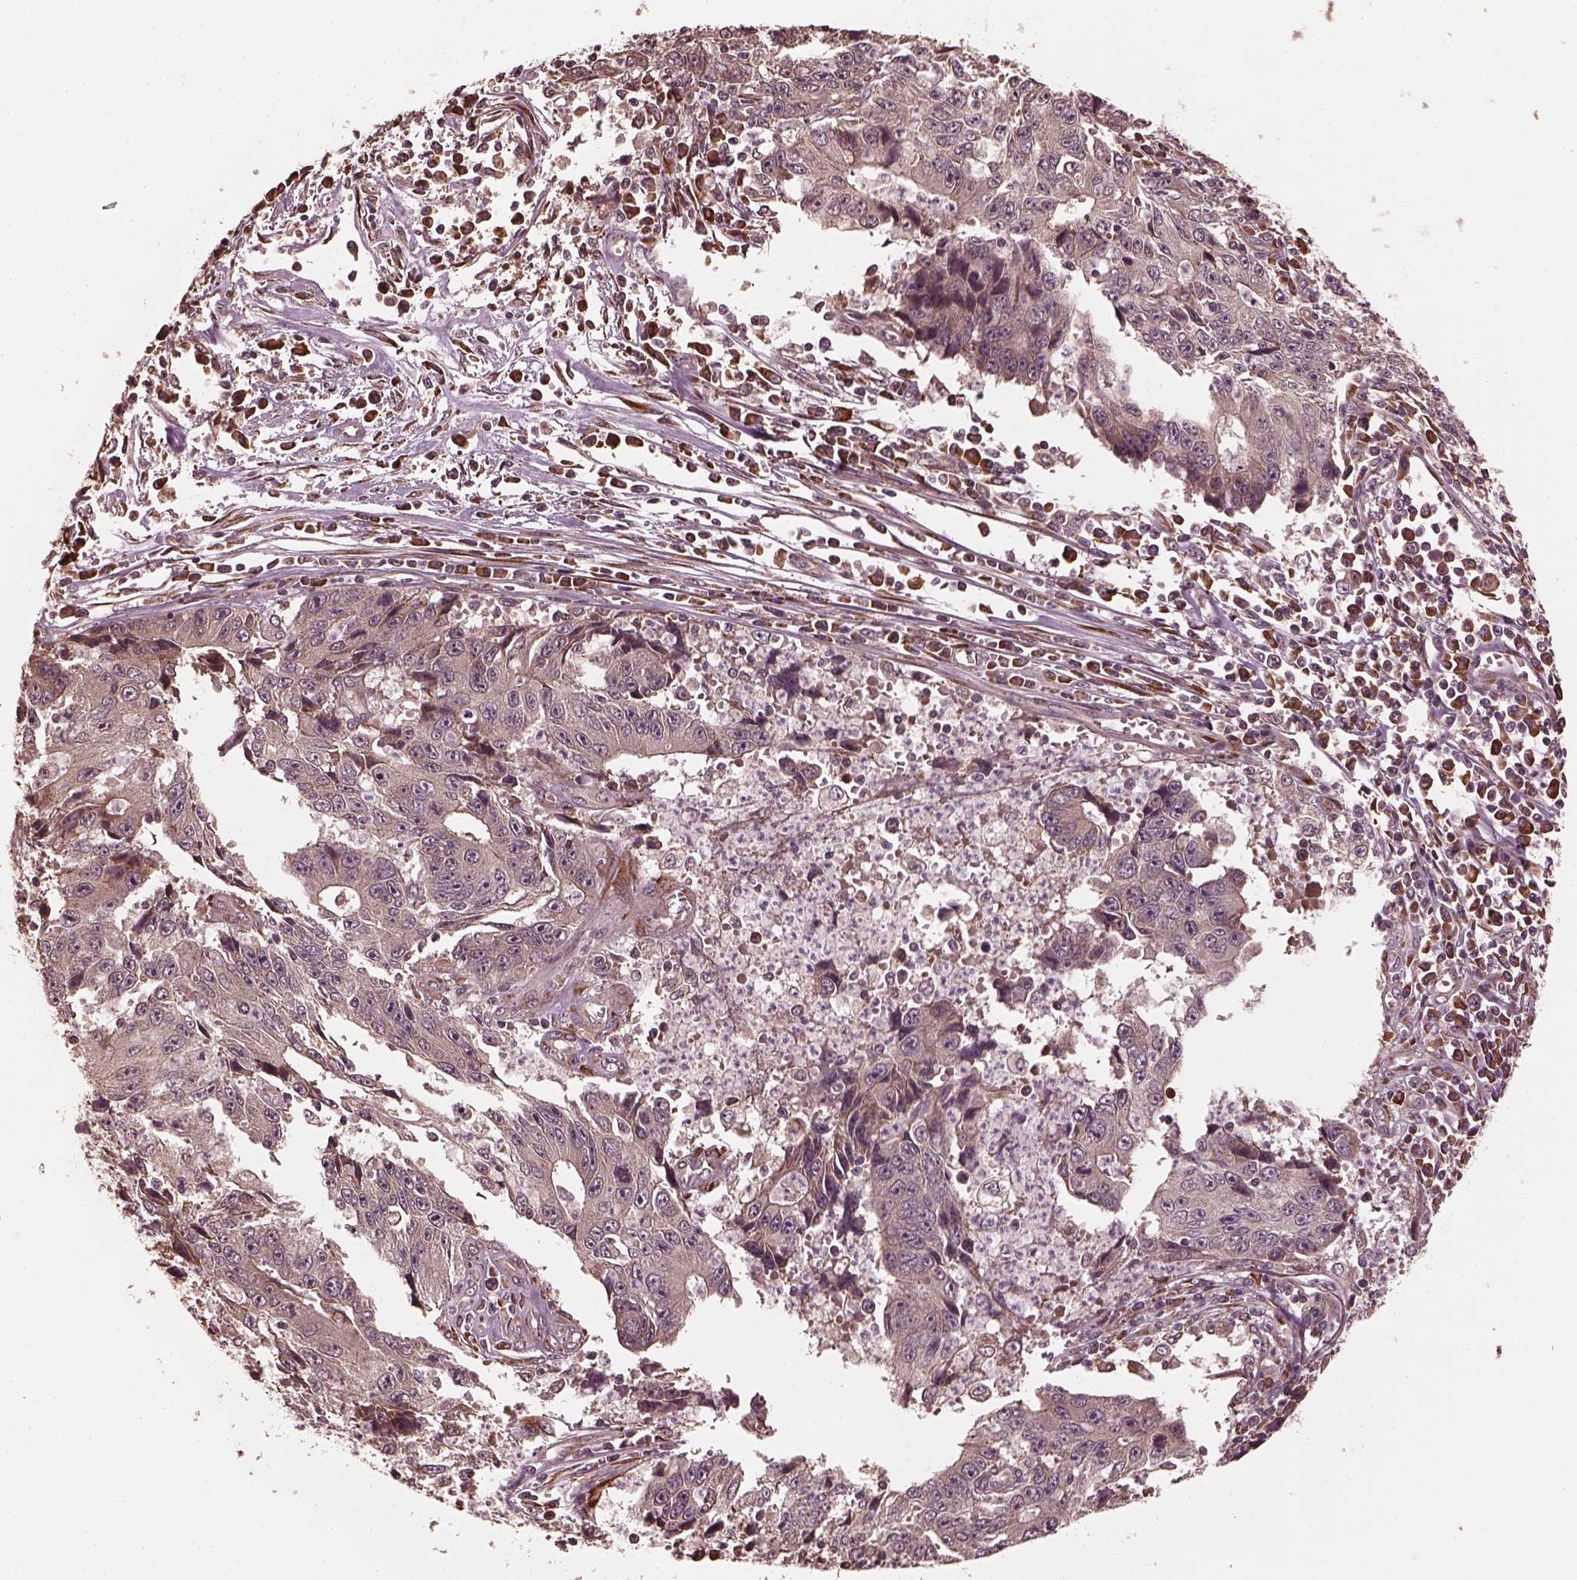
{"staining": {"intensity": "weak", "quantity": "25%-75%", "location": "cytoplasmic/membranous"}, "tissue": "liver cancer", "cell_type": "Tumor cells", "image_type": "cancer", "snomed": [{"axis": "morphology", "description": "Cholangiocarcinoma"}, {"axis": "topography", "description": "Liver"}], "caption": "Cholangiocarcinoma (liver) tissue exhibits weak cytoplasmic/membranous expression in about 25%-75% of tumor cells Immunohistochemistry stains the protein in brown and the nuclei are stained blue.", "gene": "ZNF292", "patient": {"sex": "male", "age": 65}}